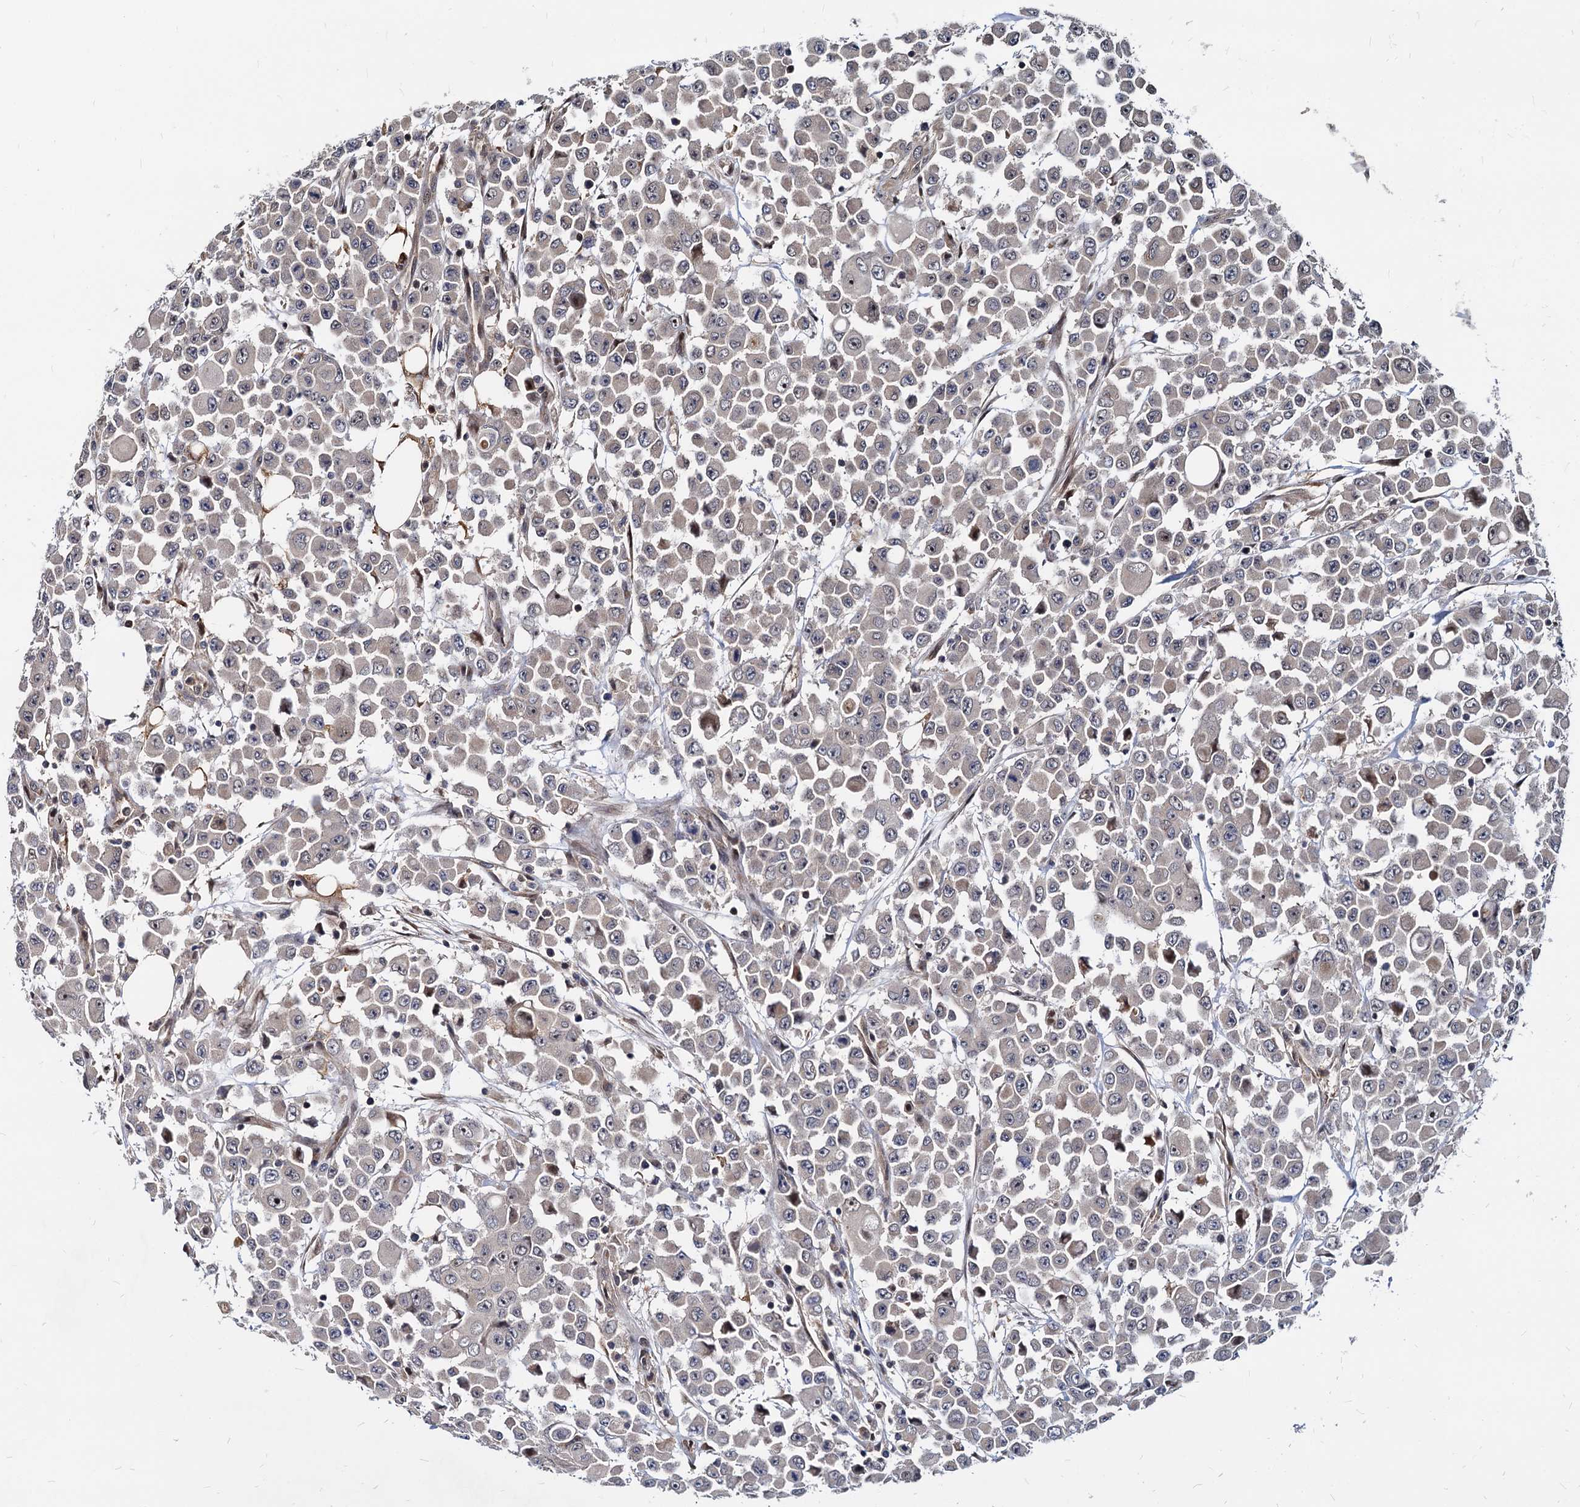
{"staining": {"intensity": "negative", "quantity": "none", "location": "none"}, "tissue": "colorectal cancer", "cell_type": "Tumor cells", "image_type": "cancer", "snomed": [{"axis": "morphology", "description": "Adenocarcinoma, NOS"}, {"axis": "topography", "description": "Colon"}], "caption": "Immunohistochemistry (IHC) photomicrograph of human colorectal adenocarcinoma stained for a protein (brown), which exhibits no staining in tumor cells. (DAB immunohistochemistry visualized using brightfield microscopy, high magnification).", "gene": "UBLCP1", "patient": {"sex": "male", "age": 51}}